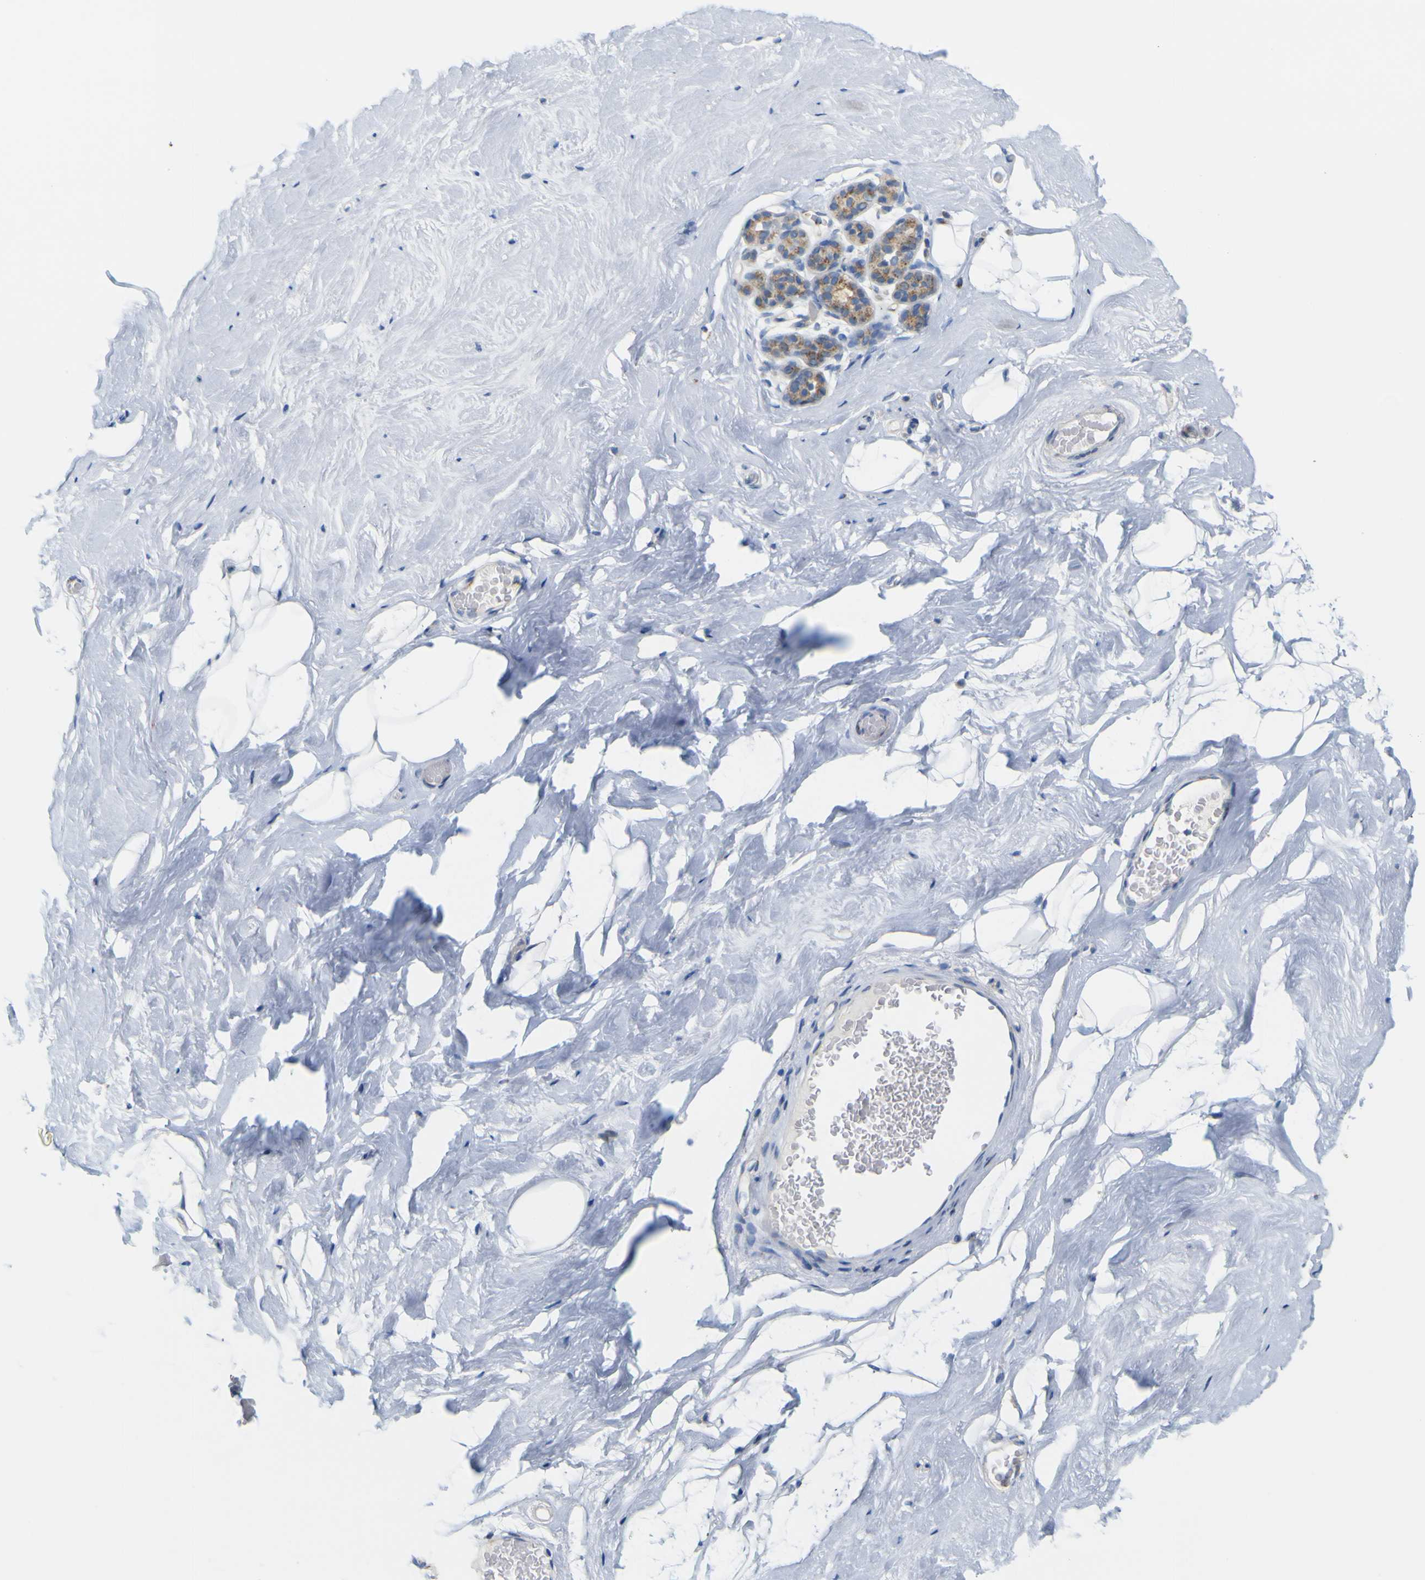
{"staining": {"intensity": "negative", "quantity": "none", "location": "none"}, "tissue": "breast", "cell_type": "Adipocytes", "image_type": "normal", "snomed": [{"axis": "morphology", "description": "Normal tissue, NOS"}, {"axis": "topography", "description": "Breast"}], "caption": "Breast stained for a protein using immunohistochemistry (IHC) shows no expression adipocytes.", "gene": "IGF2R", "patient": {"sex": "female", "age": 75}}